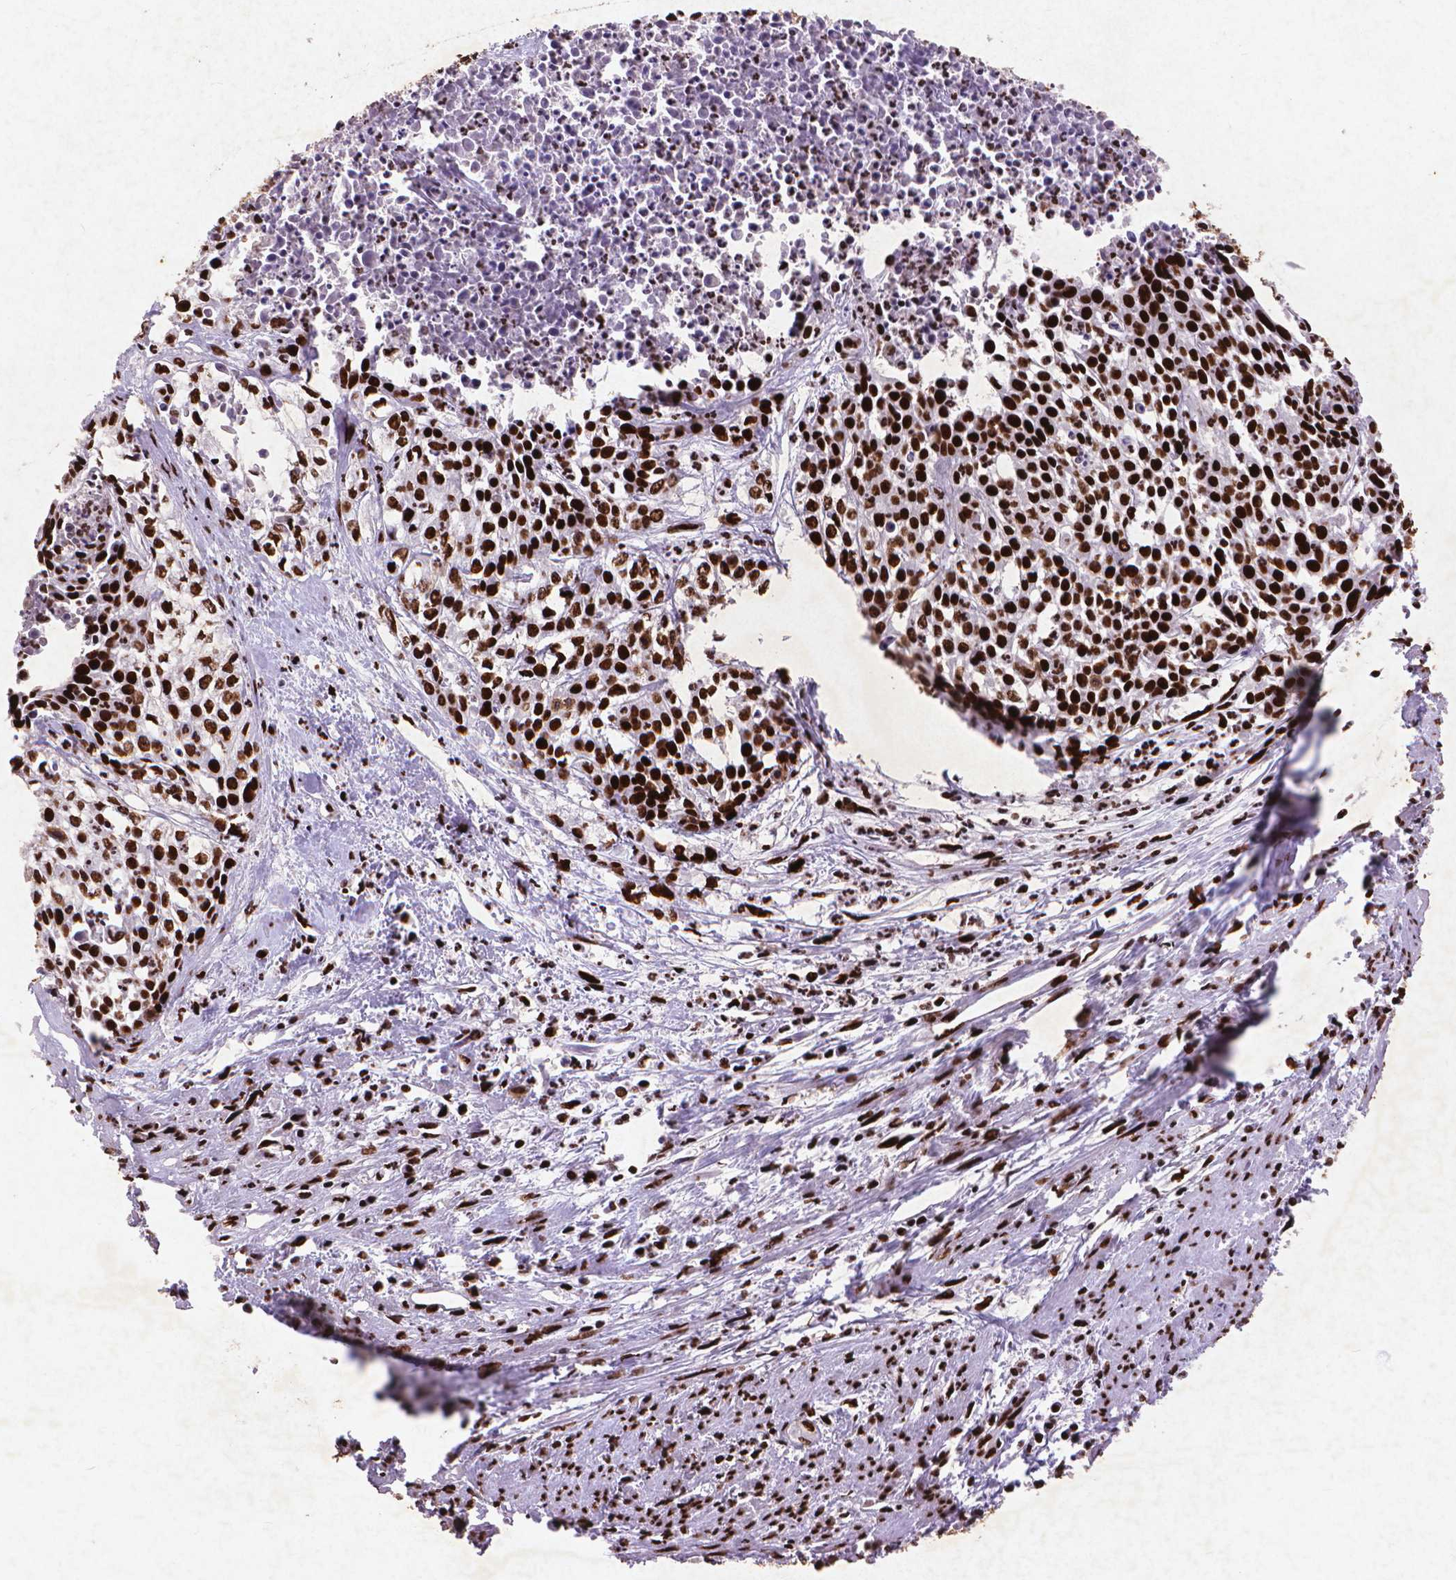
{"staining": {"intensity": "strong", "quantity": ">75%", "location": "nuclear"}, "tissue": "cervical cancer", "cell_type": "Tumor cells", "image_type": "cancer", "snomed": [{"axis": "morphology", "description": "Squamous cell carcinoma, NOS"}, {"axis": "topography", "description": "Cervix"}], "caption": "Immunohistochemistry photomicrograph of neoplastic tissue: cervical cancer (squamous cell carcinoma) stained using immunohistochemistry (IHC) reveals high levels of strong protein expression localized specifically in the nuclear of tumor cells, appearing as a nuclear brown color.", "gene": "CITED2", "patient": {"sex": "female", "age": 39}}